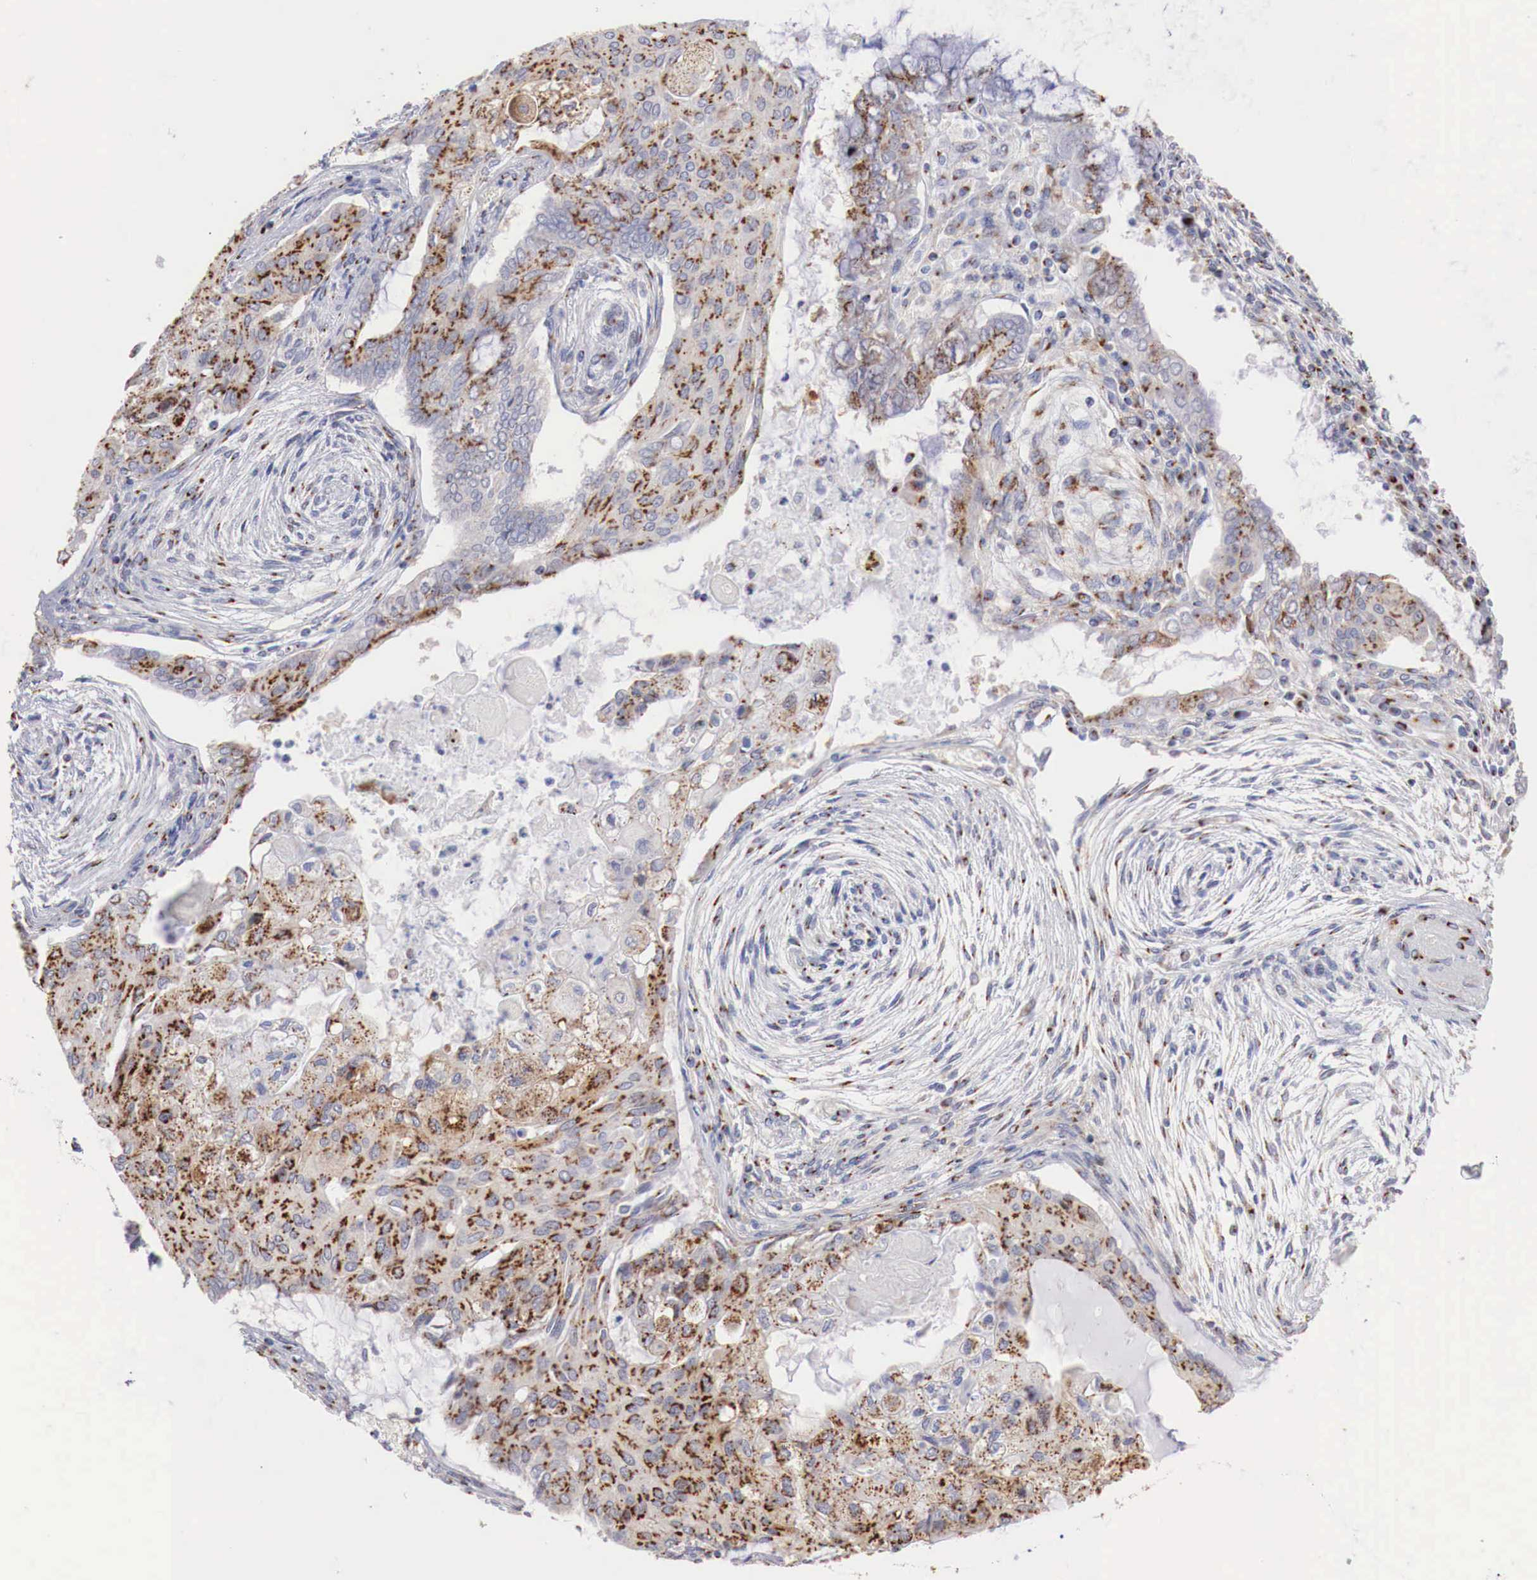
{"staining": {"intensity": "strong", "quantity": ">75%", "location": "cytoplasmic/membranous"}, "tissue": "endometrial cancer", "cell_type": "Tumor cells", "image_type": "cancer", "snomed": [{"axis": "morphology", "description": "Adenocarcinoma, NOS"}, {"axis": "topography", "description": "Endometrium"}], "caption": "This is an image of immunohistochemistry (IHC) staining of endometrial cancer (adenocarcinoma), which shows strong staining in the cytoplasmic/membranous of tumor cells.", "gene": "SYAP1", "patient": {"sex": "female", "age": 79}}